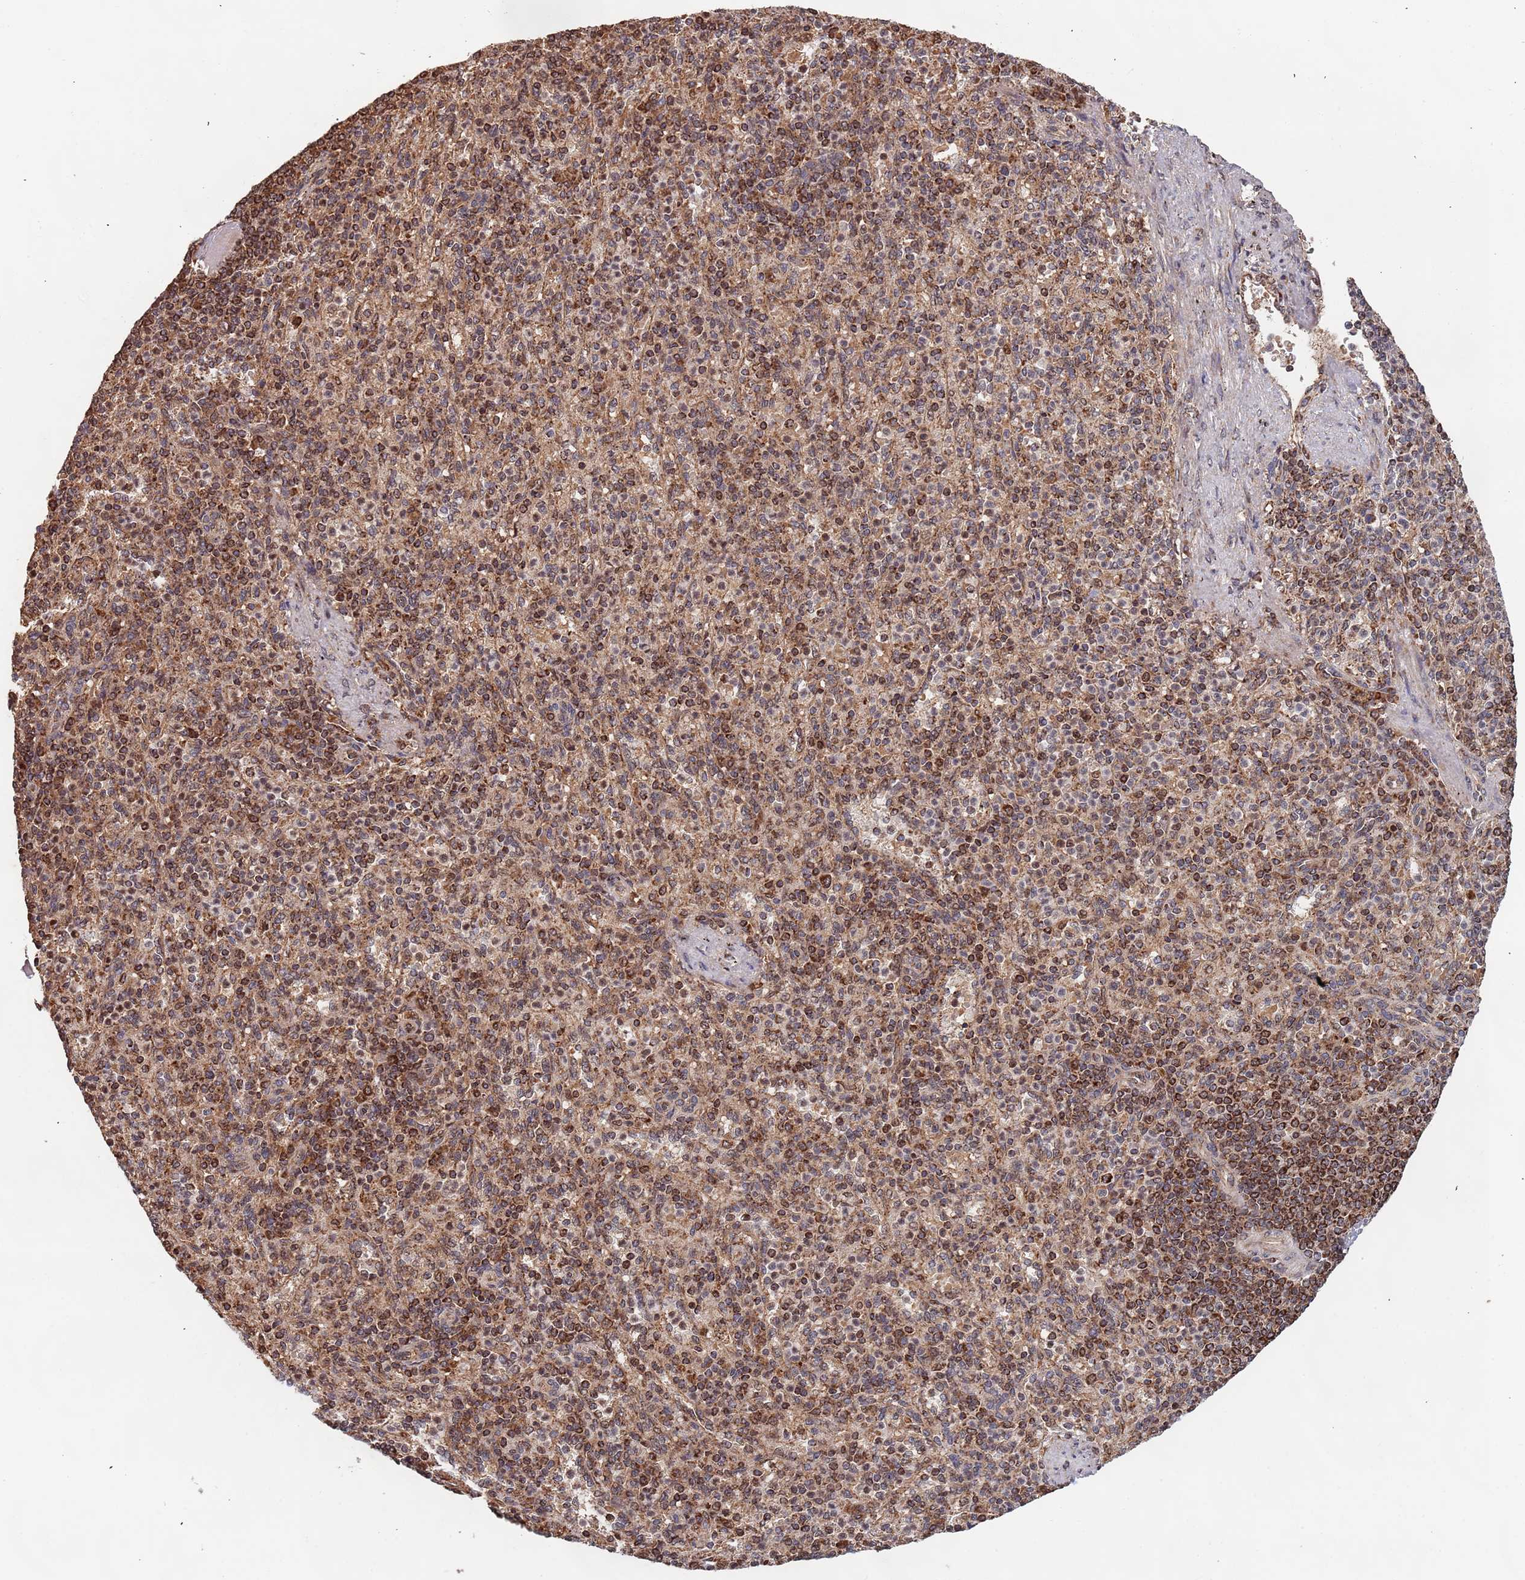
{"staining": {"intensity": "moderate", "quantity": ">75%", "location": "cytoplasmic/membranous"}, "tissue": "spleen", "cell_type": "Cells in red pulp", "image_type": "normal", "snomed": [{"axis": "morphology", "description": "Normal tissue, NOS"}, {"axis": "topography", "description": "Spleen"}], "caption": "The micrograph demonstrates staining of unremarkable spleen, revealing moderate cytoplasmic/membranous protein expression (brown color) within cells in red pulp.", "gene": "DCHS1", "patient": {"sex": "female", "age": 74}}